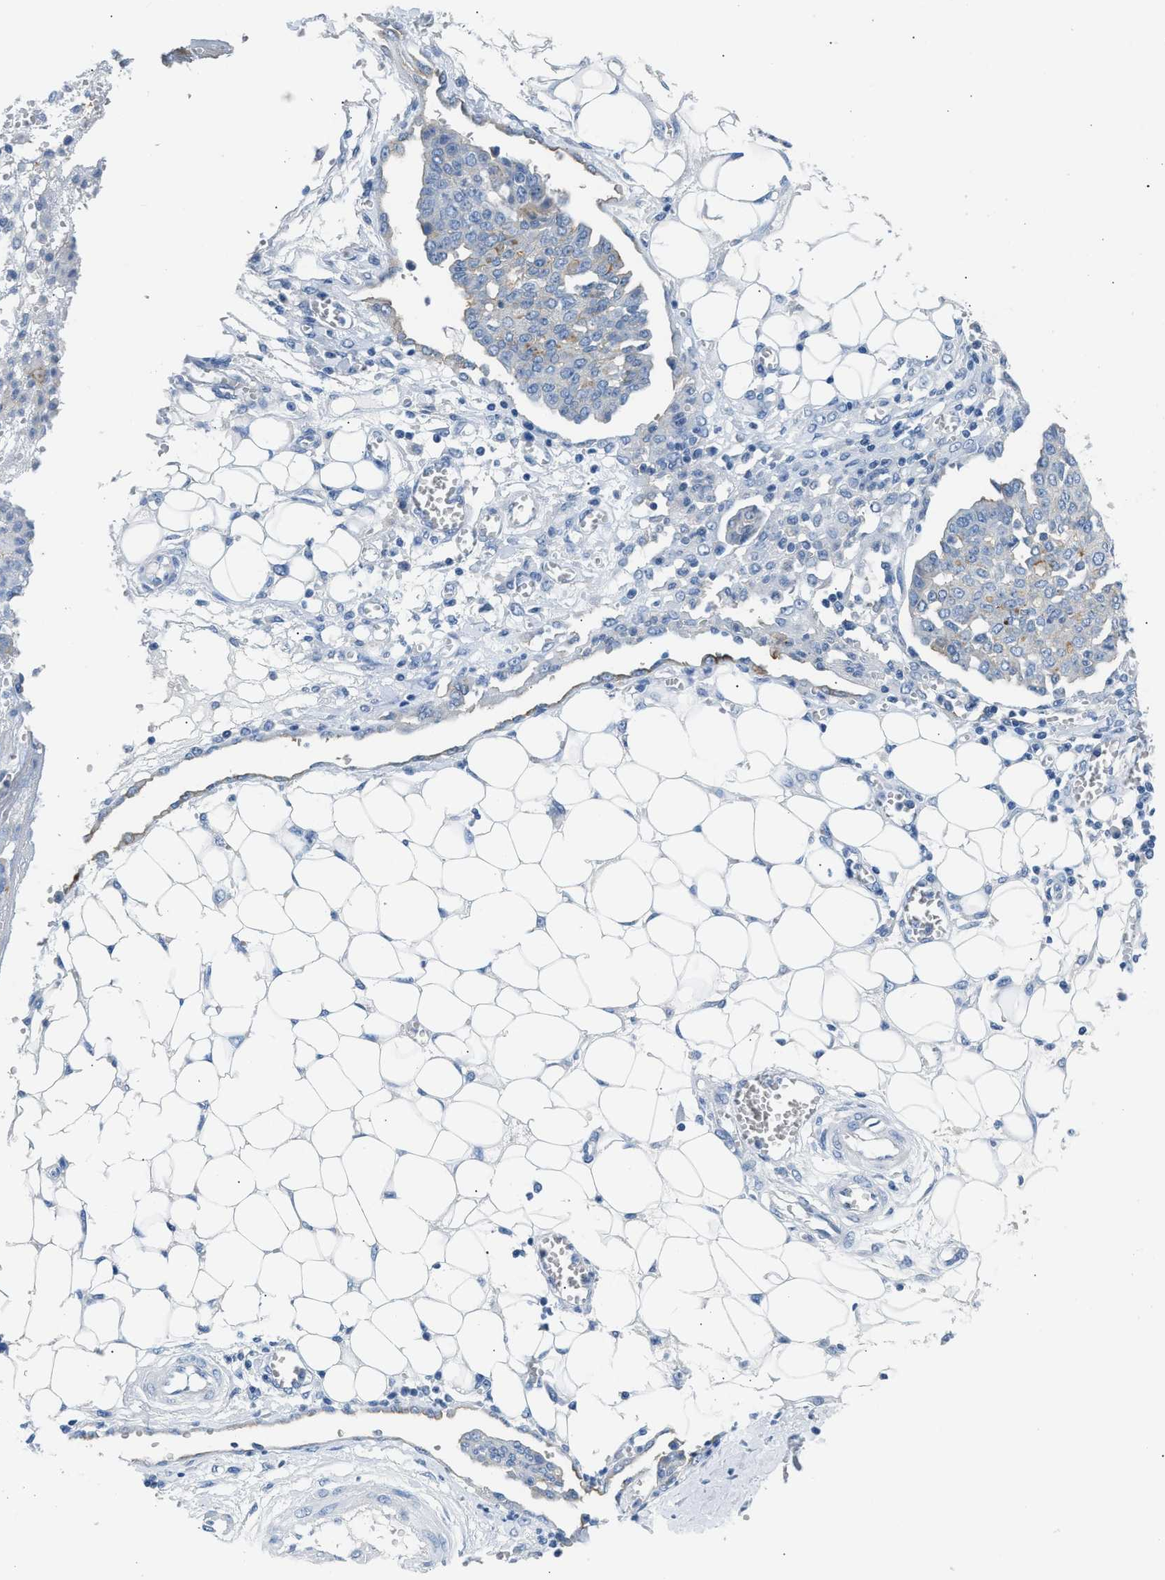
{"staining": {"intensity": "negative", "quantity": "none", "location": "none"}, "tissue": "ovarian cancer", "cell_type": "Tumor cells", "image_type": "cancer", "snomed": [{"axis": "morphology", "description": "Cystadenocarcinoma, serous, NOS"}, {"axis": "topography", "description": "Soft tissue"}, {"axis": "topography", "description": "Ovary"}], "caption": "This is an immunohistochemistry (IHC) image of human ovarian cancer (serous cystadenocarcinoma). There is no staining in tumor cells.", "gene": "ERBB2", "patient": {"sex": "female", "age": 57}}